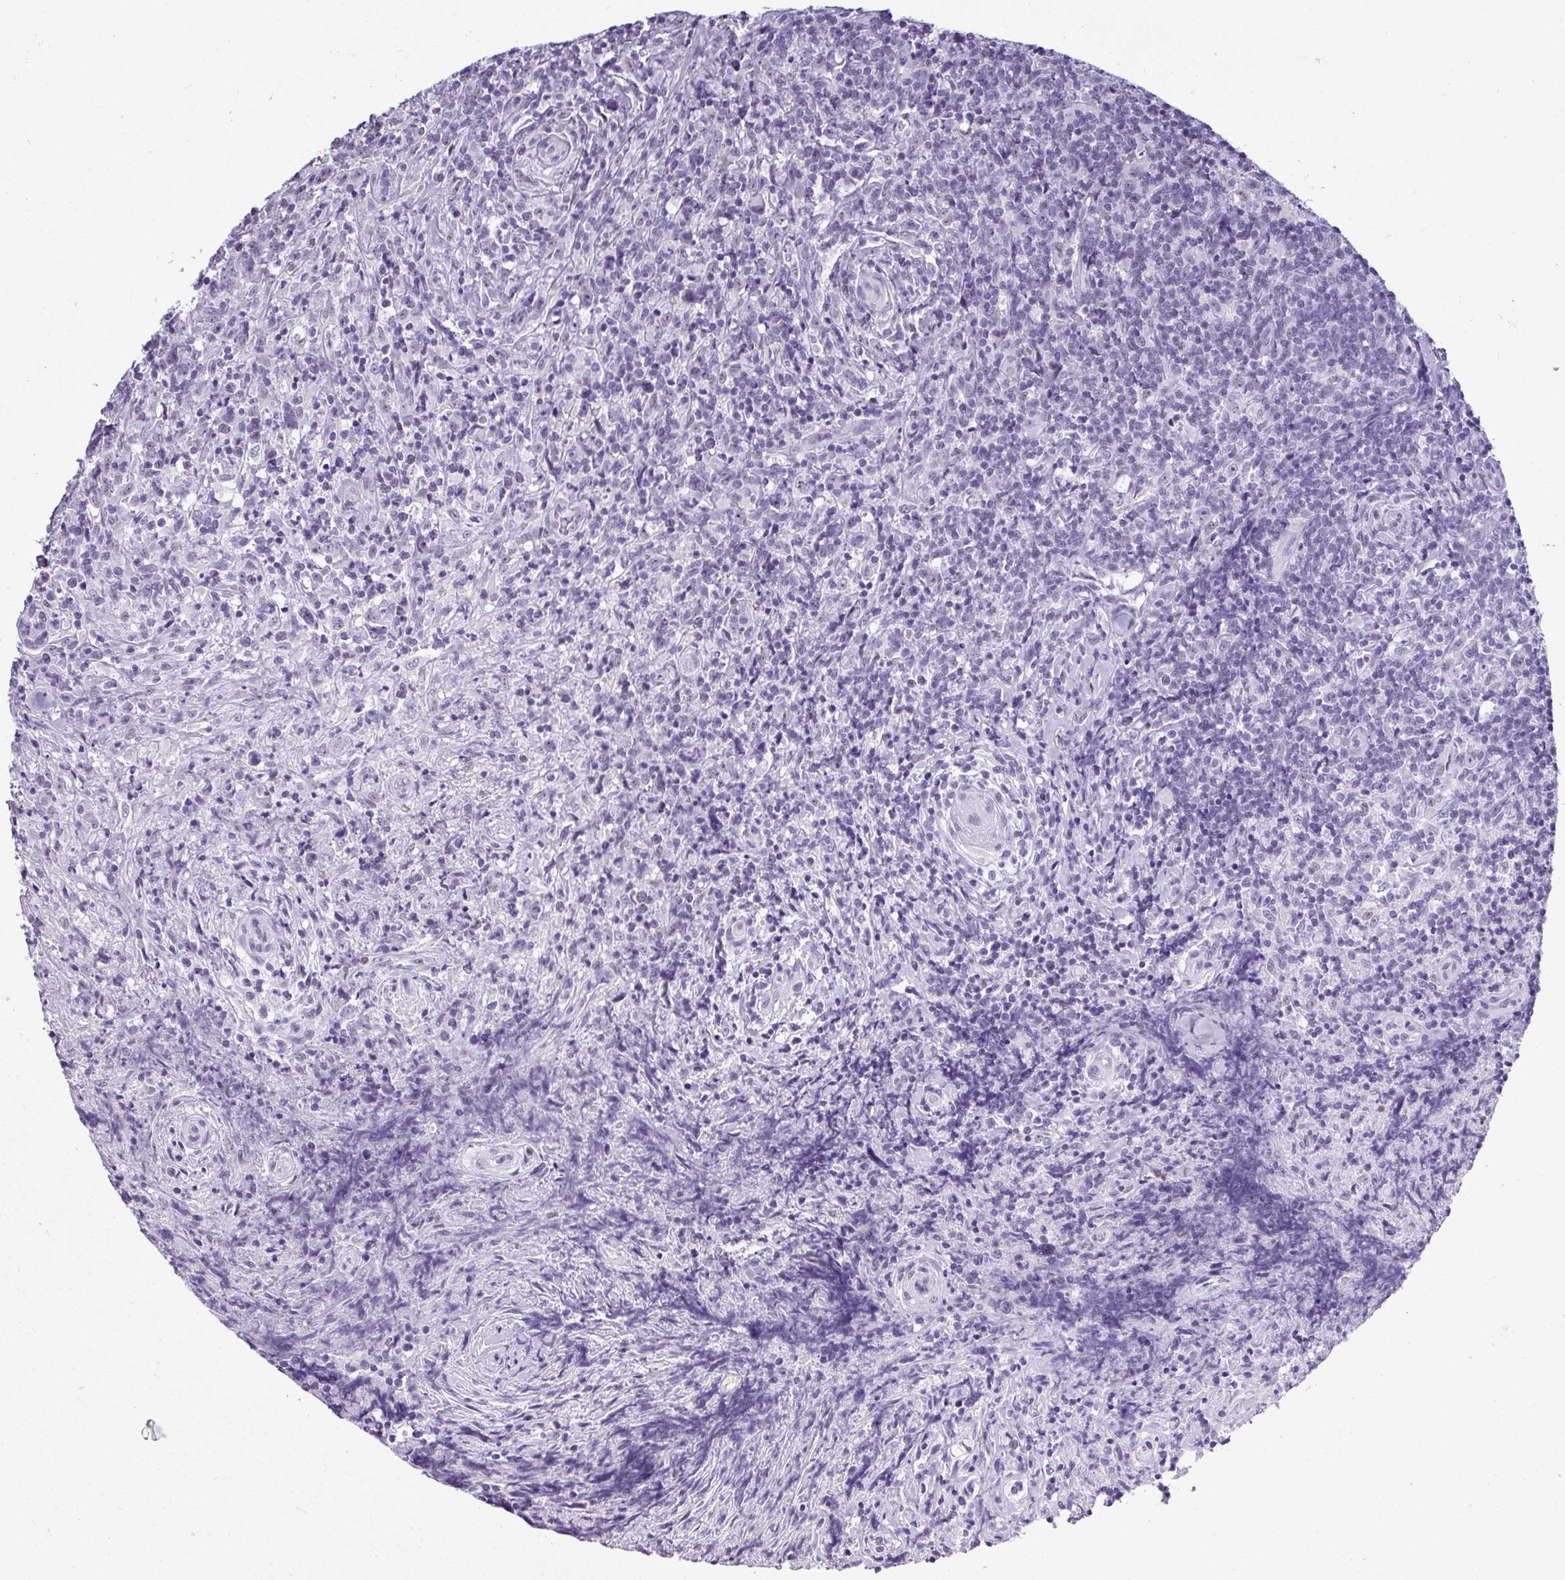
{"staining": {"intensity": "negative", "quantity": "none", "location": "none"}, "tissue": "lymphoma", "cell_type": "Tumor cells", "image_type": "cancer", "snomed": [{"axis": "morphology", "description": "Hodgkin's disease, NOS"}, {"axis": "topography", "description": "Lymph node"}], "caption": "IHC micrograph of neoplastic tissue: lymphoma stained with DAB exhibits no significant protein expression in tumor cells. (Brightfield microscopy of DAB IHC at high magnification).", "gene": "SRGAP1", "patient": {"sex": "female", "age": 18}}